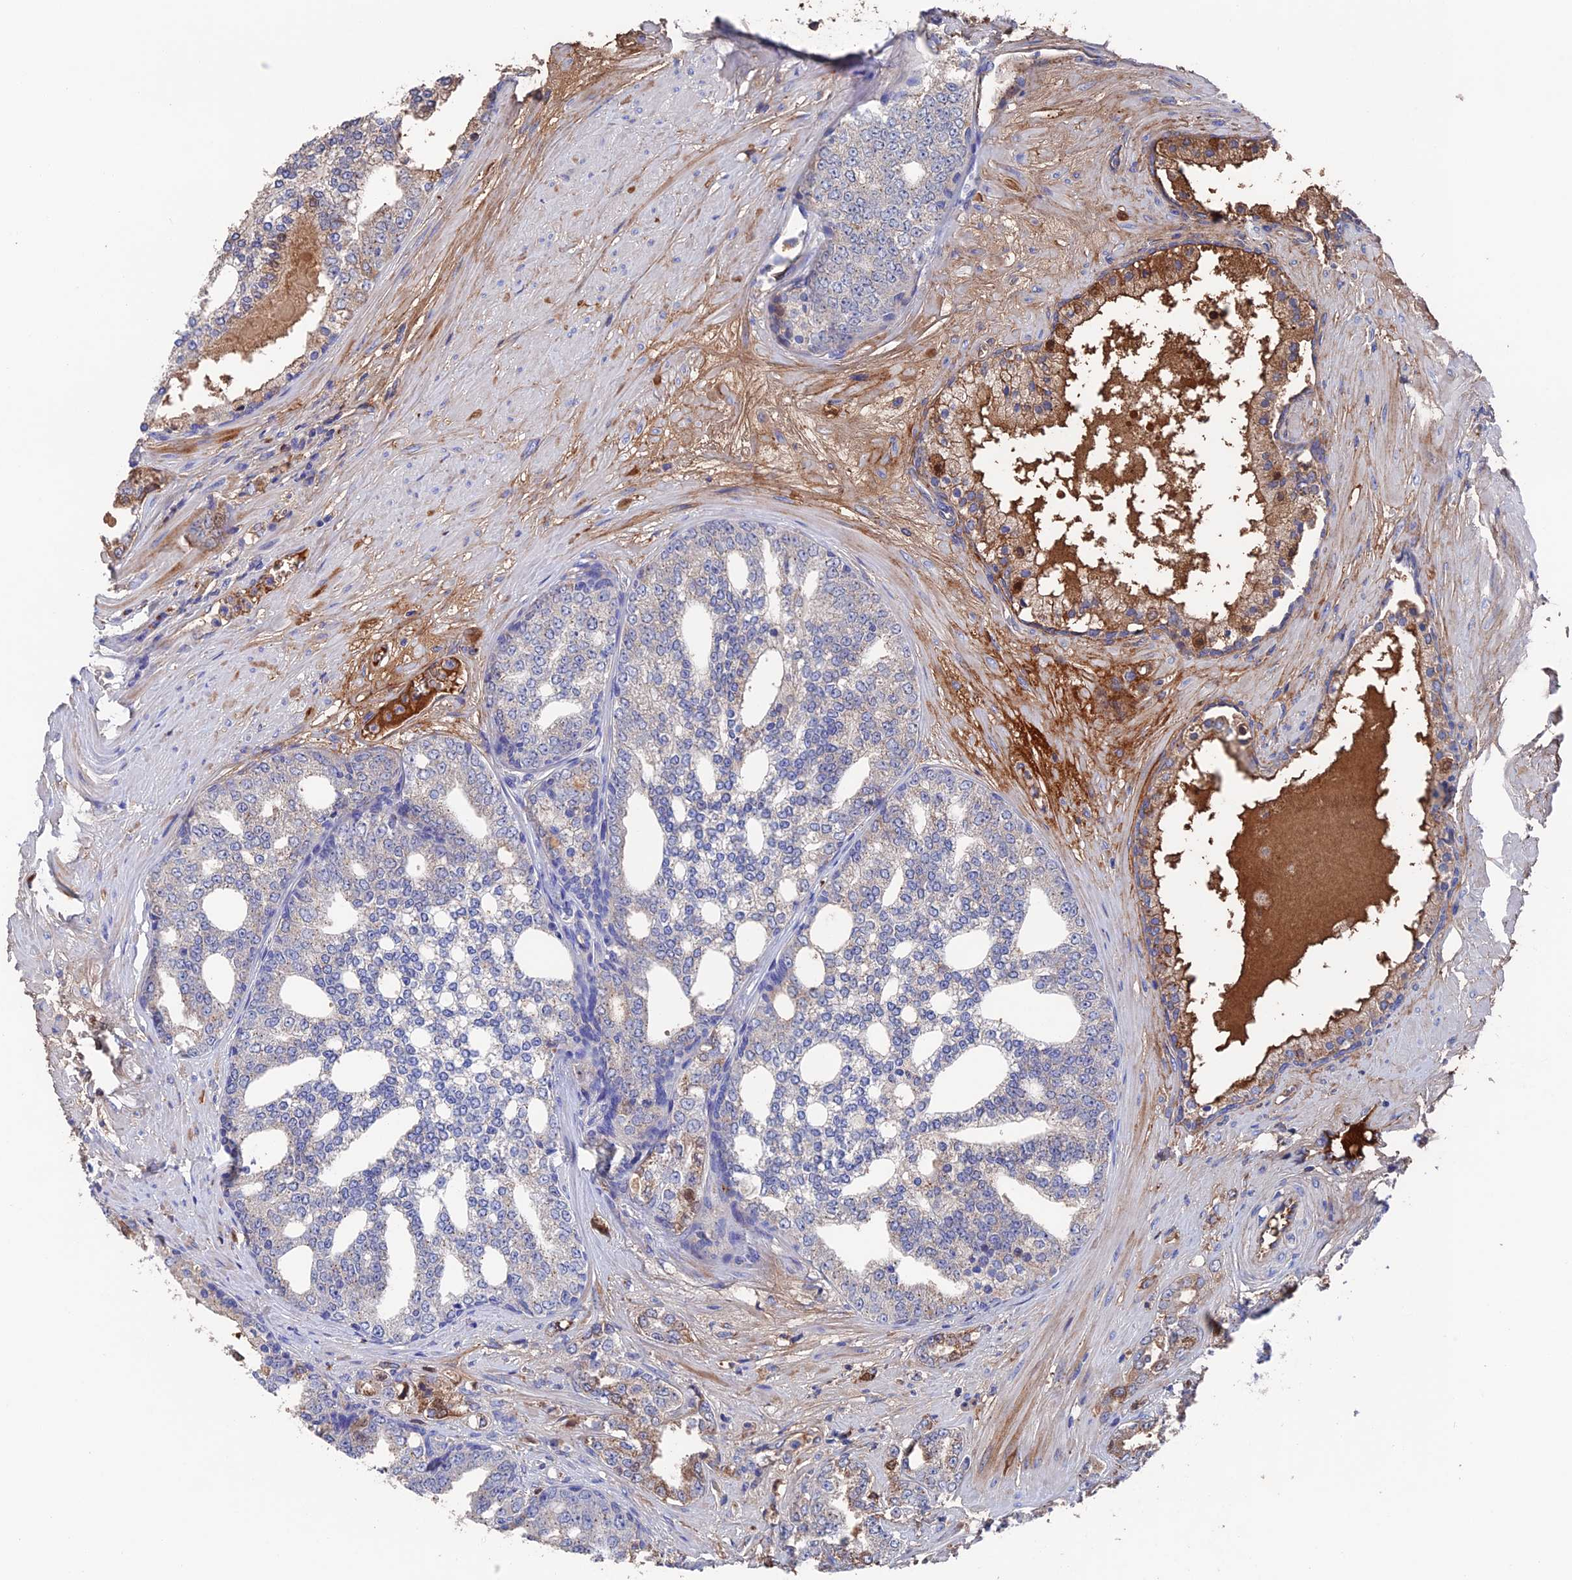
{"staining": {"intensity": "negative", "quantity": "none", "location": "none"}, "tissue": "prostate cancer", "cell_type": "Tumor cells", "image_type": "cancer", "snomed": [{"axis": "morphology", "description": "Adenocarcinoma, High grade"}, {"axis": "topography", "description": "Prostate"}], "caption": "This is an IHC micrograph of human prostate adenocarcinoma (high-grade). There is no expression in tumor cells.", "gene": "HPF1", "patient": {"sex": "male", "age": 64}}